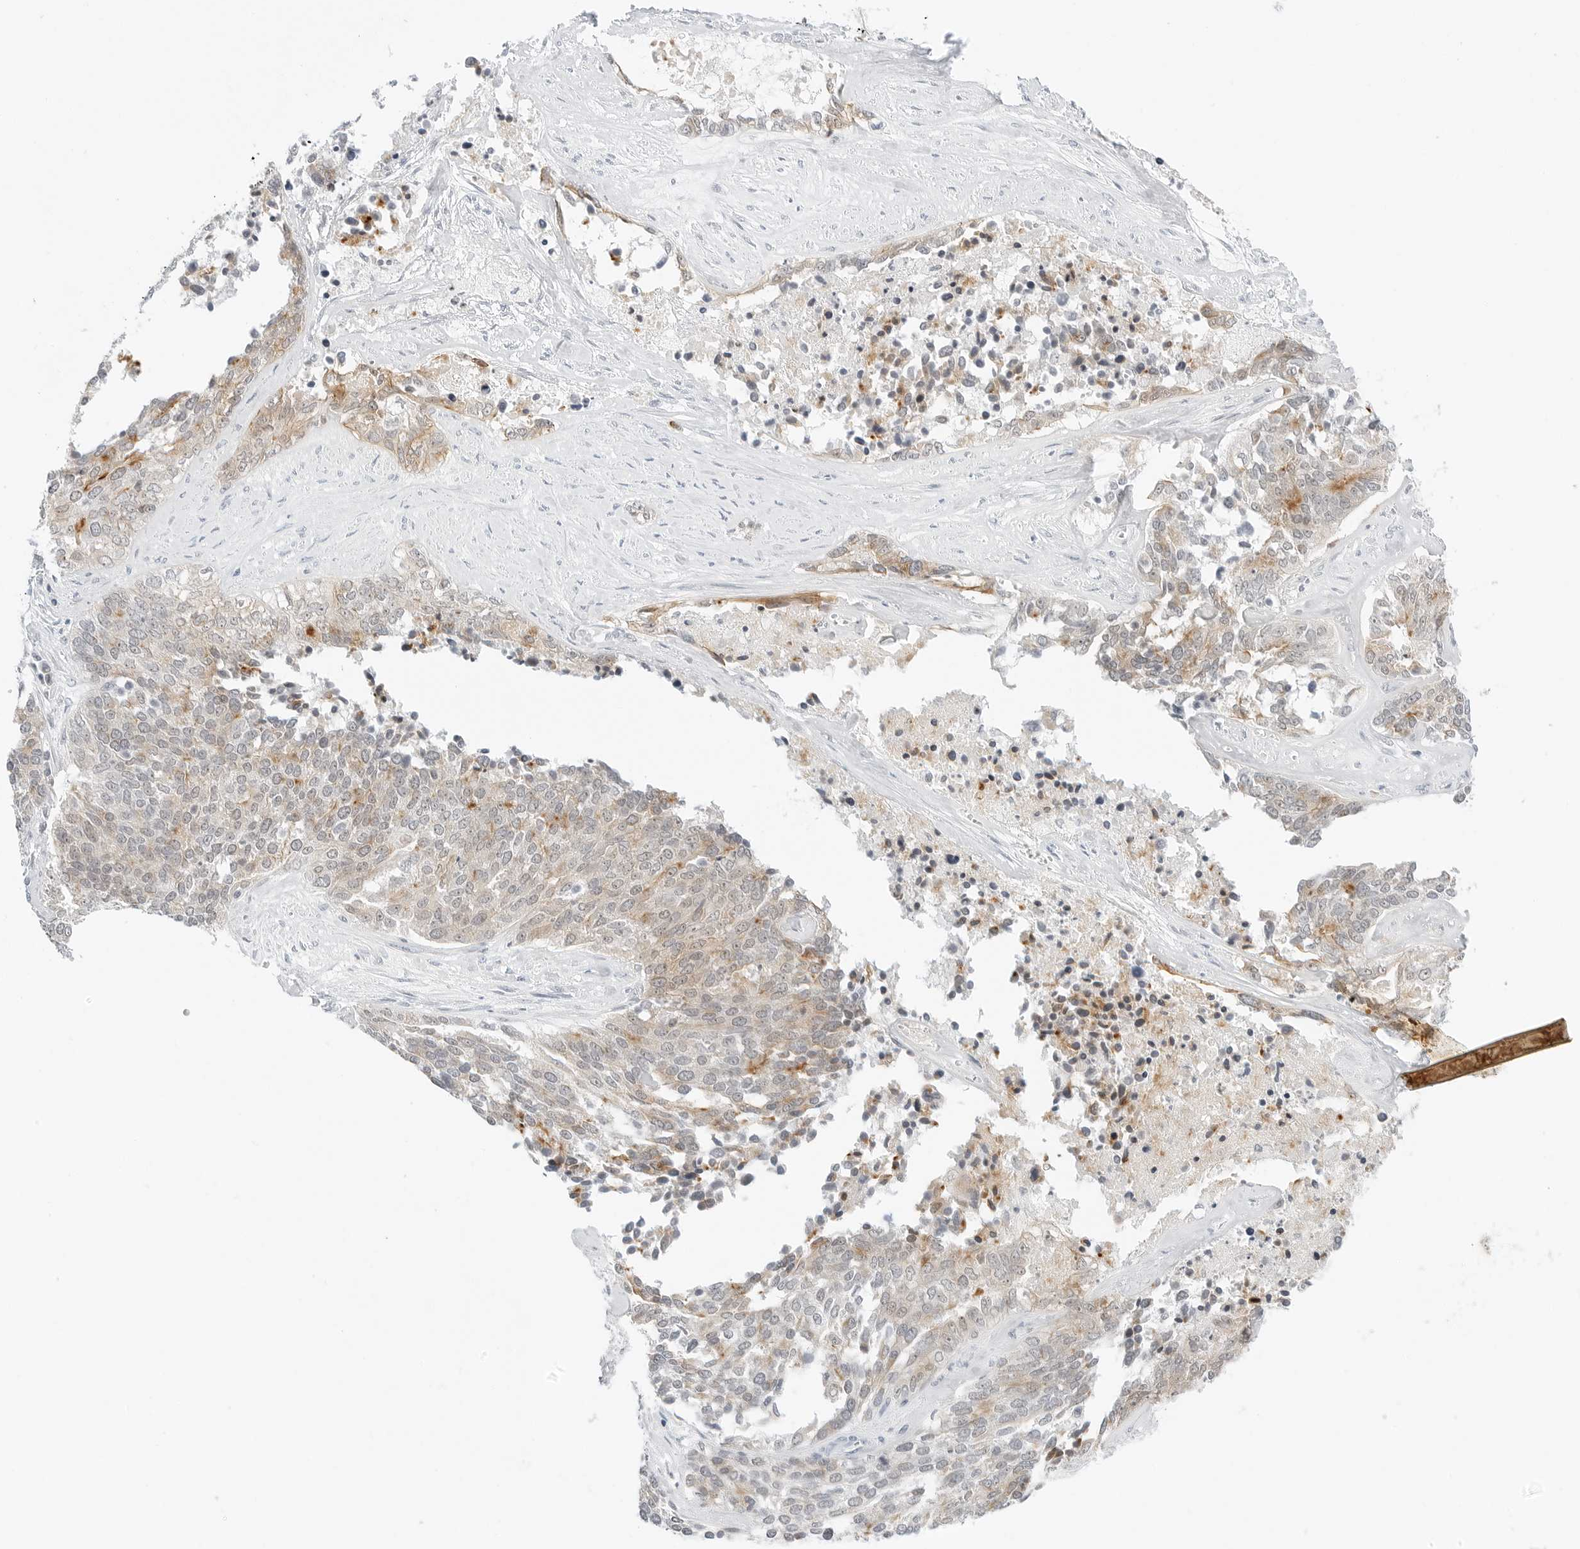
{"staining": {"intensity": "weak", "quantity": "25%-75%", "location": "cytoplasmic/membranous"}, "tissue": "ovarian cancer", "cell_type": "Tumor cells", "image_type": "cancer", "snomed": [{"axis": "morphology", "description": "Cystadenocarcinoma, serous, NOS"}, {"axis": "topography", "description": "Ovary"}], "caption": "The histopathology image demonstrates immunohistochemical staining of ovarian serous cystadenocarcinoma. There is weak cytoplasmic/membranous positivity is identified in approximately 25%-75% of tumor cells.", "gene": "CCSAP", "patient": {"sex": "female", "age": 44}}